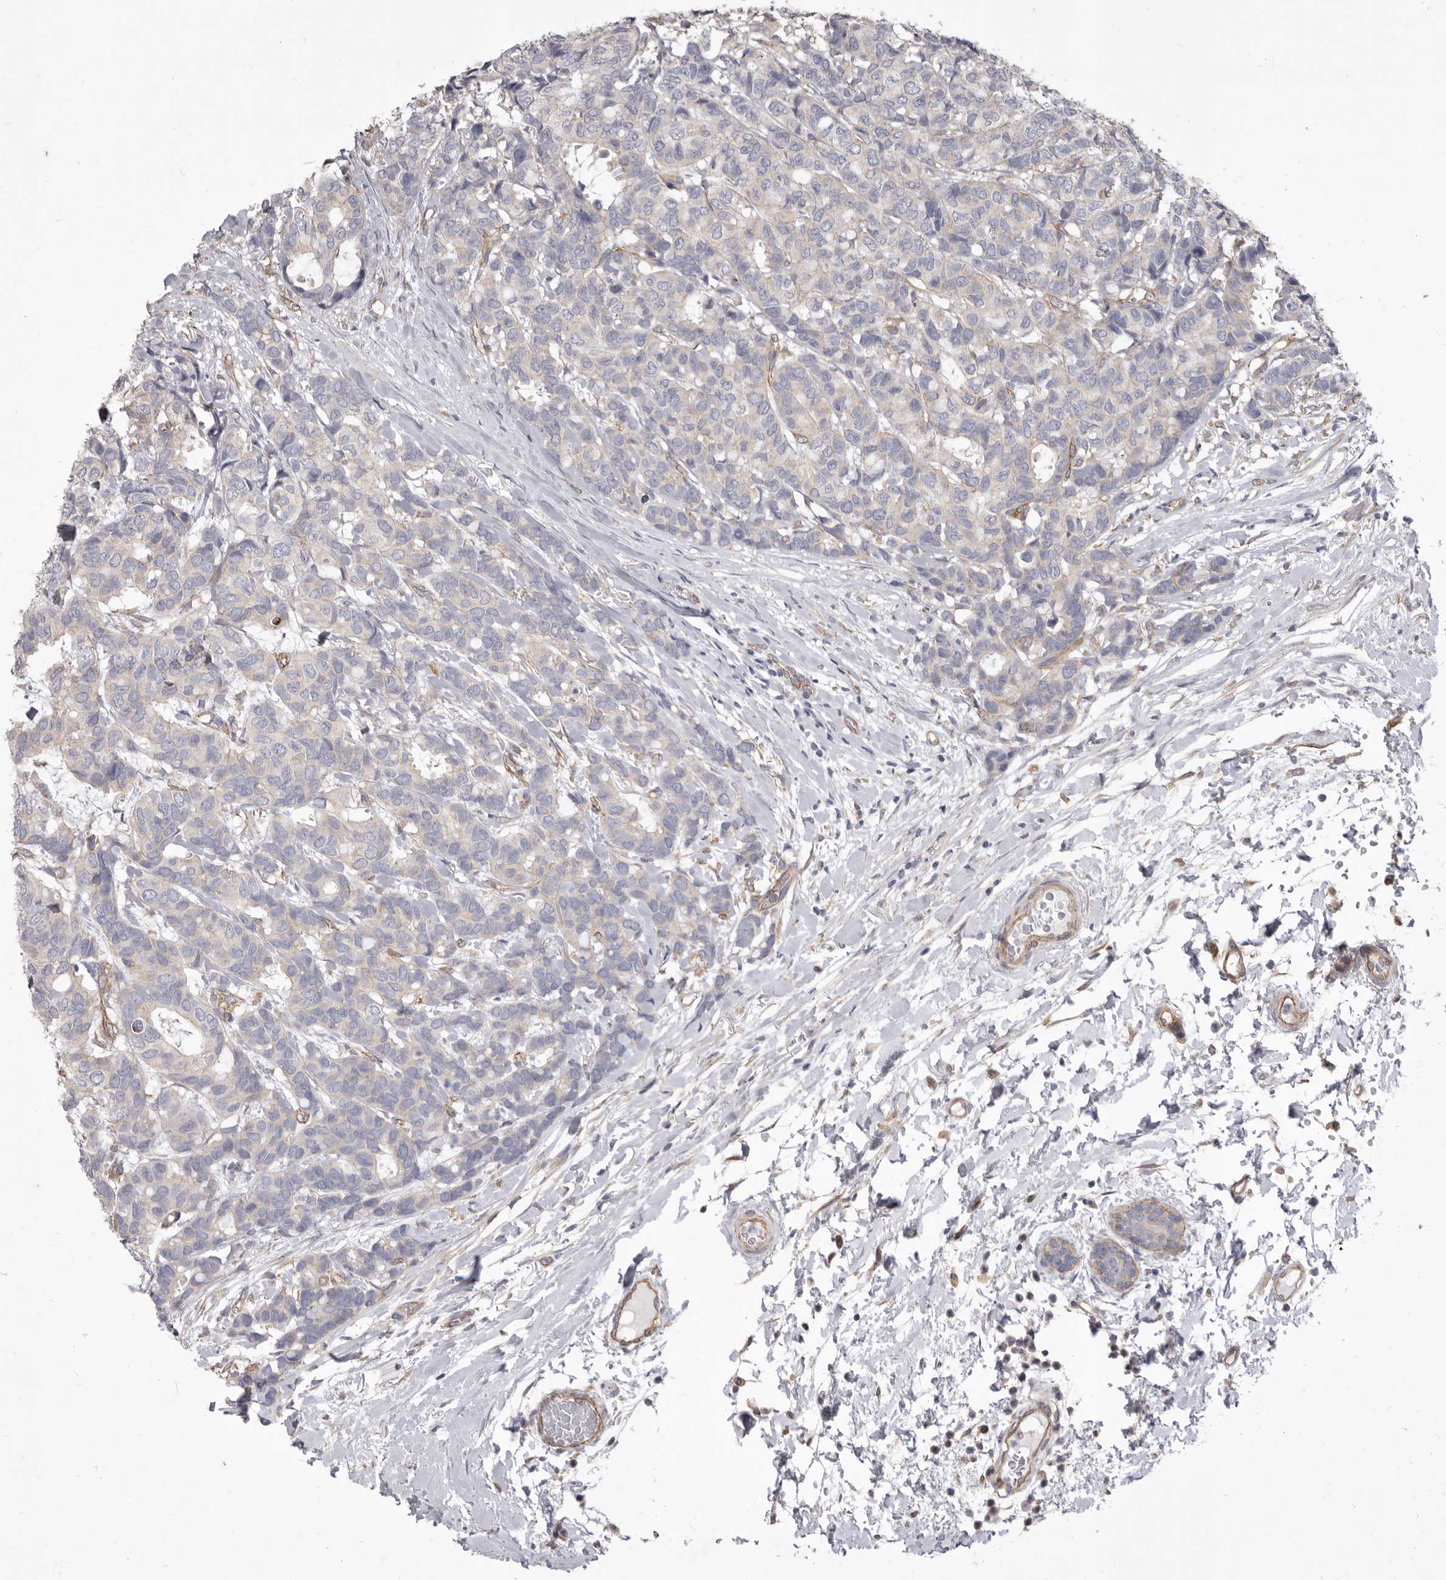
{"staining": {"intensity": "negative", "quantity": "none", "location": "none"}, "tissue": "breast cancer", "cell_type": "Tumor cells", "image_type": "cancer", "snomed": [{"axis": "morphology", "description": "Duct carcinoma"}, {"axis": "topography", "description": "Breast"}], "caption": "Infiltrating ductal carcinoma (breast) was stained to show a protein in brown. There is no significant expression in tumor cells.", "gene": "P2RX6", "patient": {"sex": "female", "age": 87}}